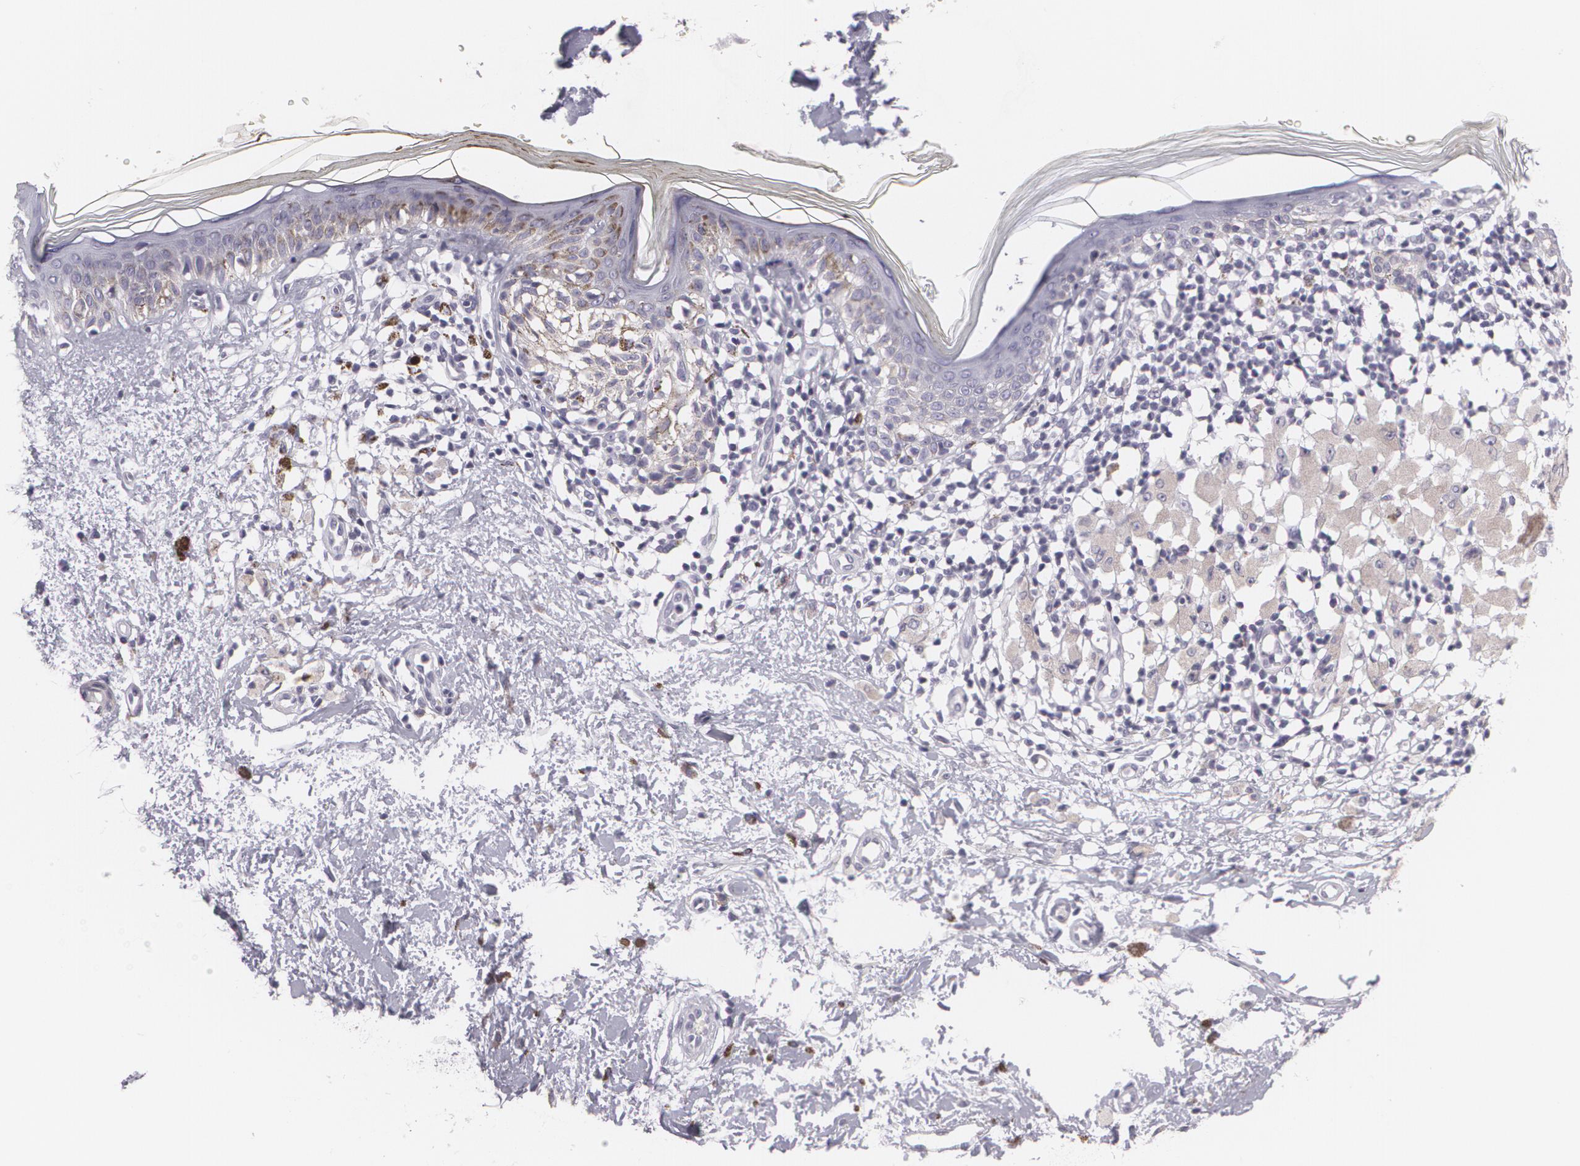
{"staining": {"intensity": "negative", "quantity": "none", "location": "none"}, "tissue": "melanoma", "cell_type": "Tumor cells", "image_type": "cancer", "snomed": [{"axis": "morphology", "description": "Malignant melanoma, NOS"}, {"axis": "topography", "description": "Skin"}], "caption": "Immunohistochemistry image of neoplastic tissue: human malignant melanoma stained with DAB (3,3'-diaminobenzidine) reveals no significant protein positivity in tumor cells.", "gene": "MAP2", "patient": {"sex": "male", "age": 88}}